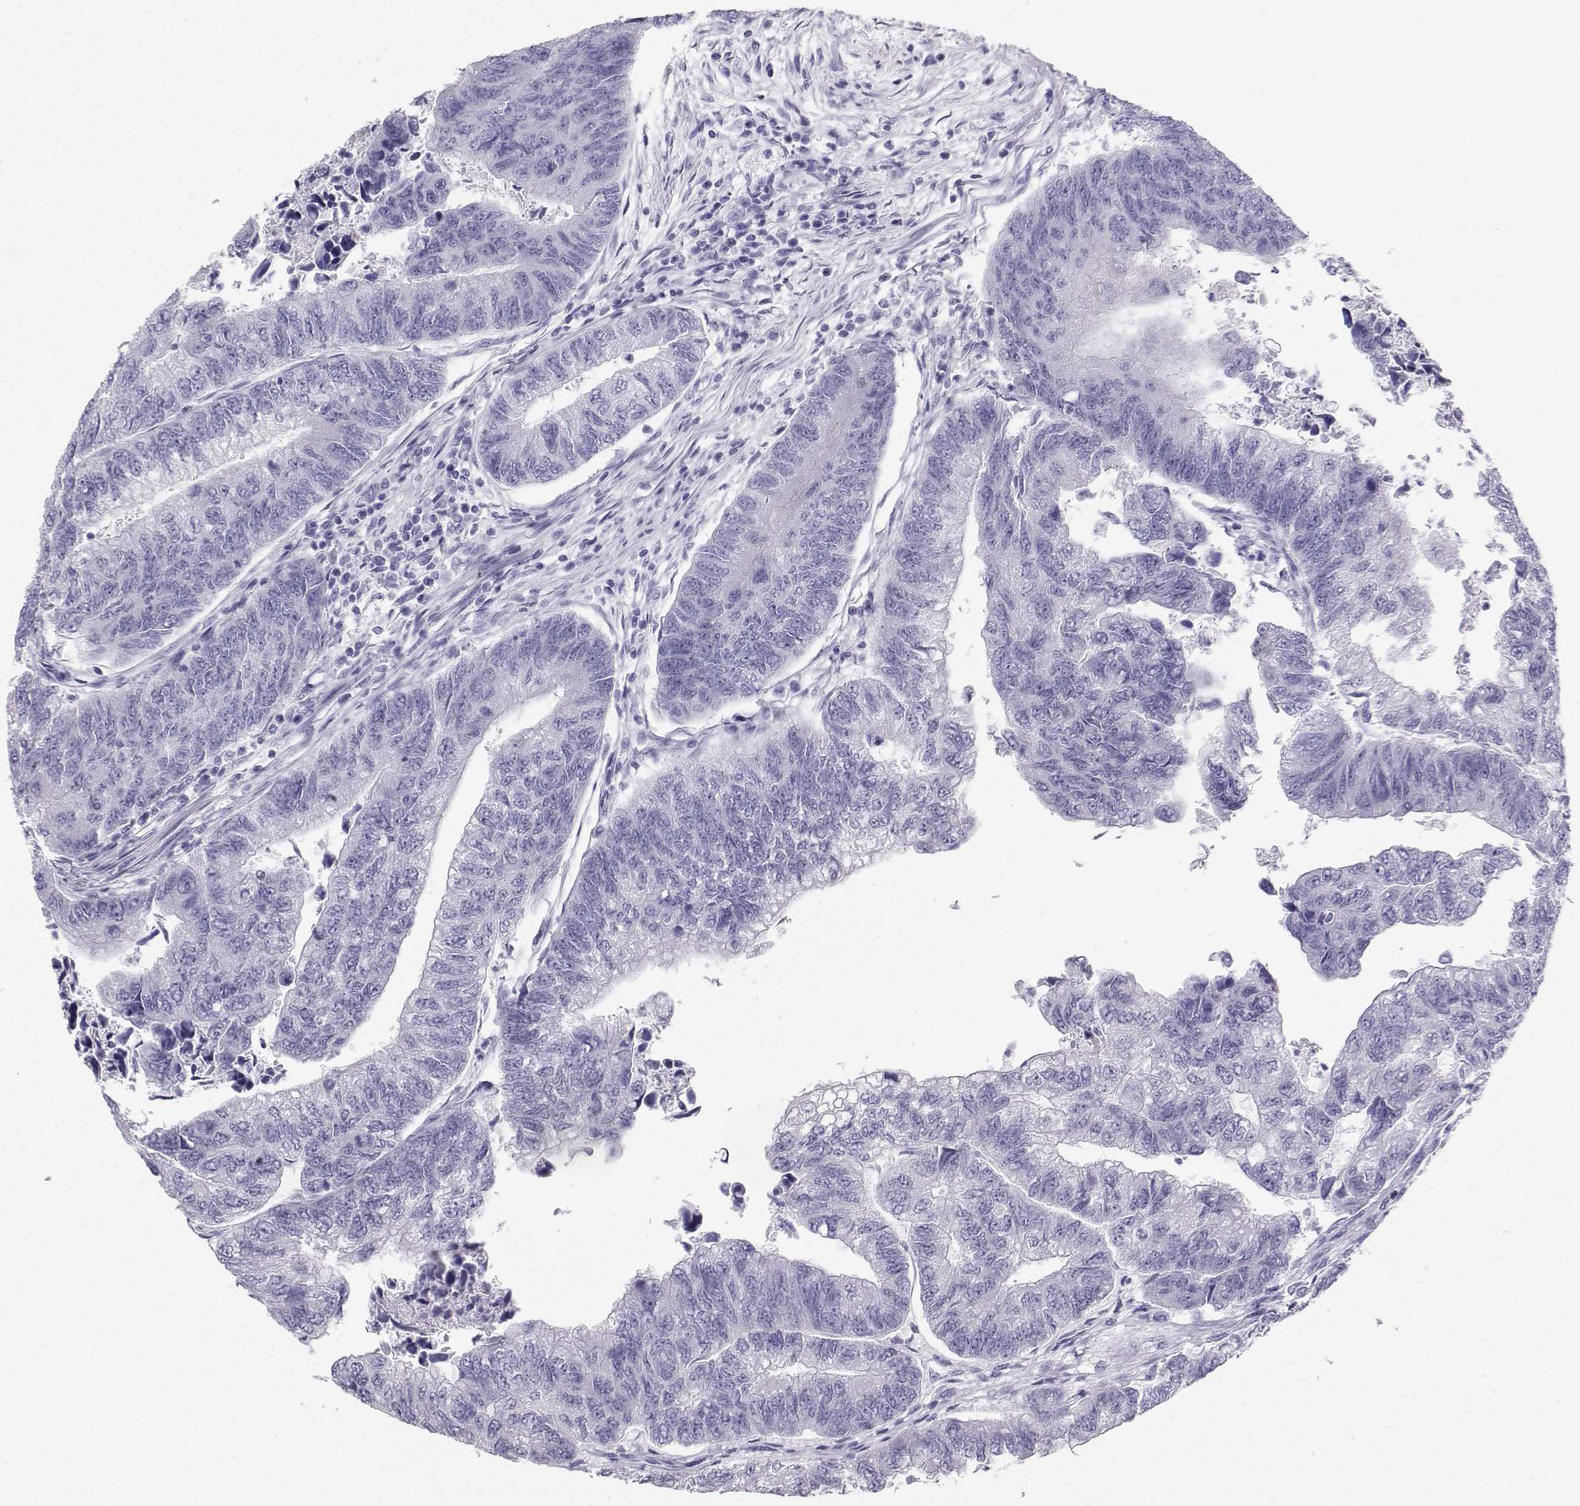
{"staining": {"intensity": "negative", "quantity": "none", "location": "none"}, "tissue": "colorectal cancer", "cell_type": "Tumor cells", "image_type": "cancer", "snomed": [{"axis": "morphology", "description": "Adenocarcinoma, NOS"}, {"axis": "topography", "description": "Colon"}], "caption": "This is an IHC photomicrograph of human colorectal cancer. There is no positivity in tumor cells.", "gene": "IQCD", "patient": {"sex": "female", "age": 65}}